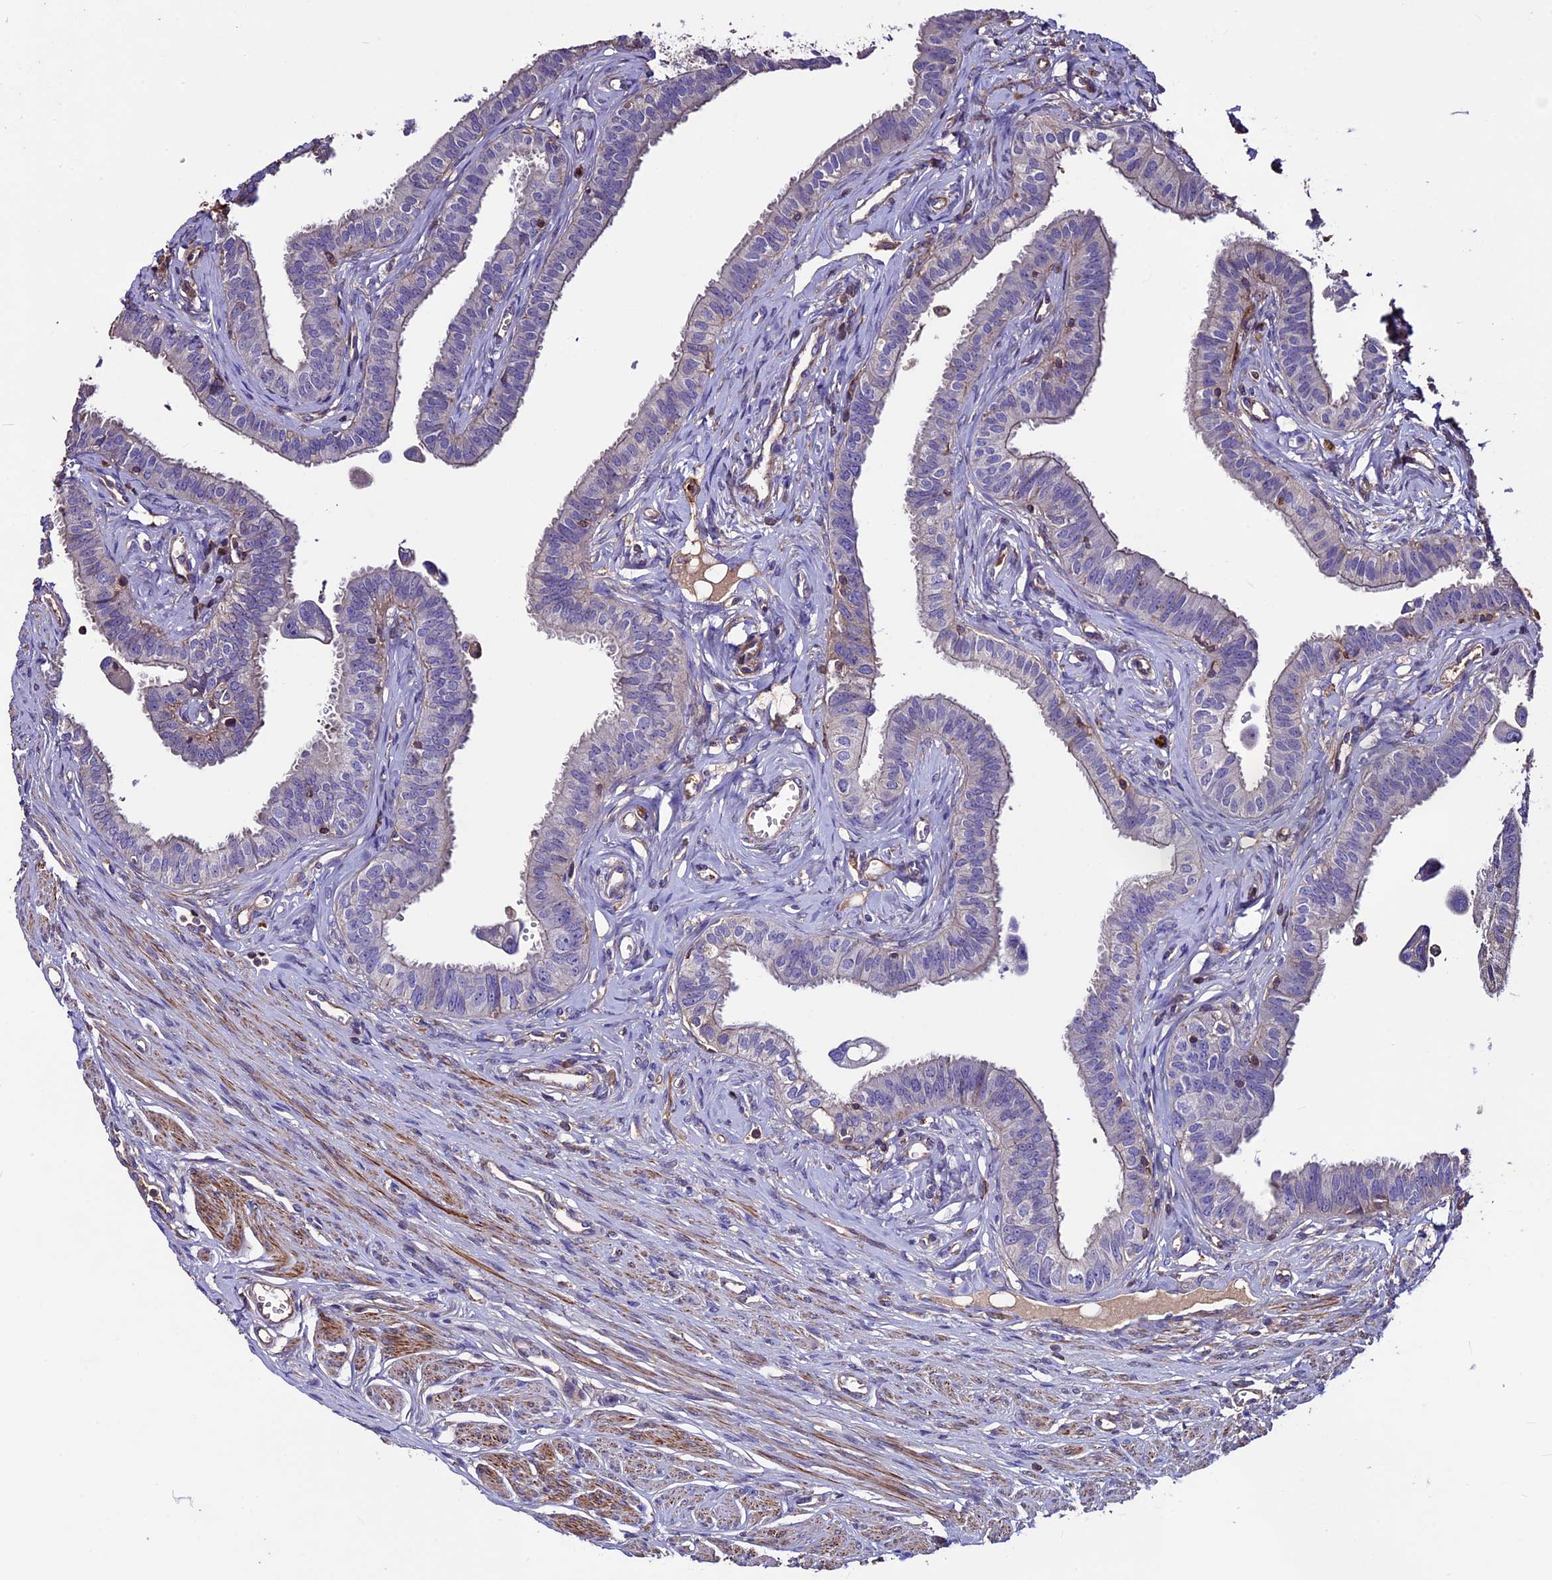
{"staining": {"intensity": "weak", "quantity": "<25%", "location": "cytoplasmic/membranous"}, "tissue": "fallopian tube", "cell_type": "Glandular cells", "image_type": "normal", "snomed": [{"axis": "morphology", "description": "Normal tissue, NOS"}, {"axis": "morphology", "description": "Carcinoma, NOS"}, {"axis": "topography", "description": "Fallopian tube"}, {"axis": "topography", "description": "Ovary"}], "caption": "This is an immunohistochemistry (IHC) histopathology image of normal human fallopian tube. There is no staining in glandular cells.", "gene": "EVA1B", "patient": {"sex": "female", "age": 59}}